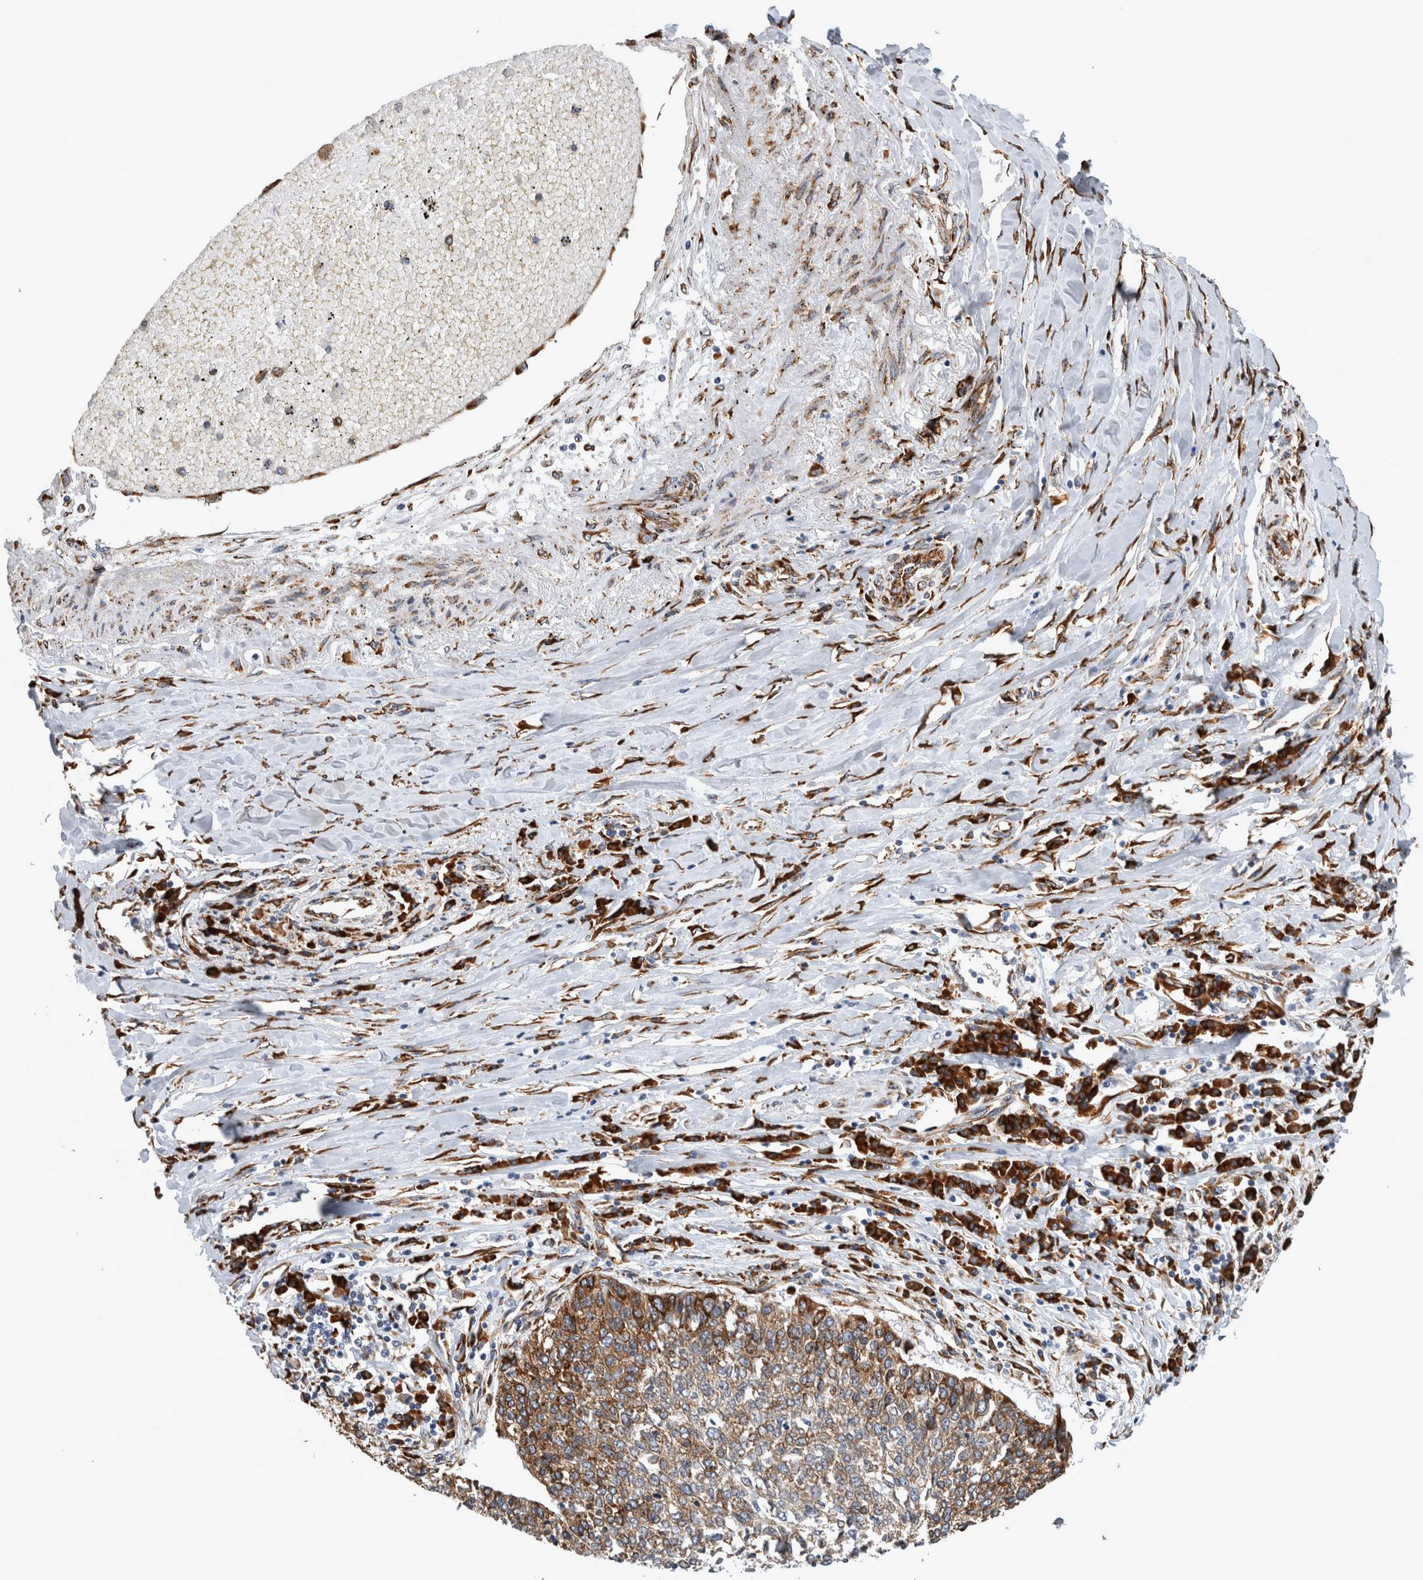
{"staining": {"intensity": "moderate", "quantity": ">75%", "location": "cytoplasmic/membranous"}, "tissue": "lung cancer", "cell_type": "Tumor cells", "image_type": "cancer", "snomed": [{"axis": "morphology", "description": "Normal tissue, NOS"}, {"axis": "morphology", "description": "Squamous cell carcinoma, NOS"}, {"axis": "topography", "description": "Cartilage tissue"}, {"axis": "topography", "description": "Bronchus"}, {"axis": "topography", "description": "Lung"}, {"axis": "topography", "description": "Peripheral nerve tissue"}], "caption": "Approximately >75% of tumor cells in squamous cell carcinoma (lung) show moderate cytoplasmic/membranous protein positivity as visualized by brown immunohistochemical staining.", "gene": "FHIP2B", "patient": {"sex": "female", "age": 49}}